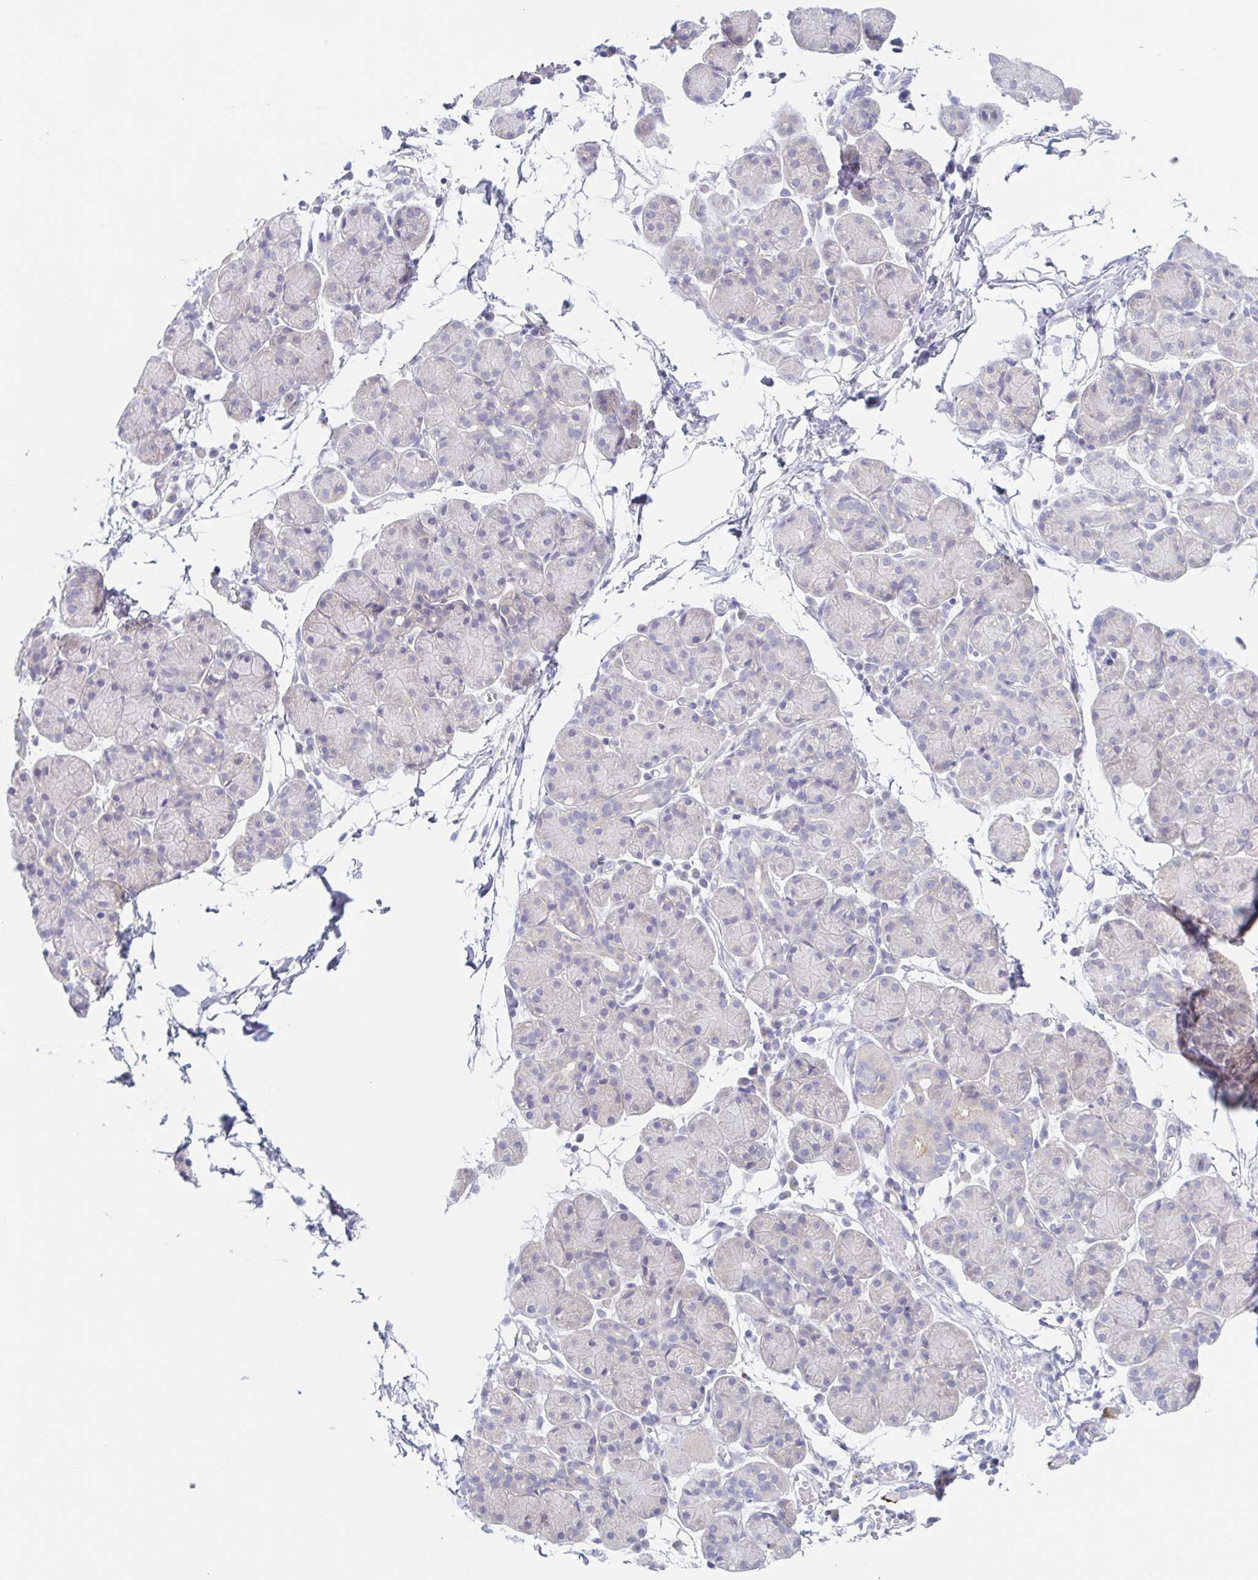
{"staining": {"intensity": "negative", "quantity": "none", "location": "none"}, "tissue": "salivary gland", "cell_type": "Glandular cells", "image_type": "normal", "snomed": [{"axis": "morphology", "description": "Normal tissue, NOS"}, {"axis": "morphology", "description": "Inflammation, NOS"}, {"axis": "topography", "description": "Lymph node"}, {"axis": "topography", "description": "Salivary gland"}], "caption": "Protein analysis of normal salivary gland demonstrates no significant positivity in glandular cells.", "gene": "HTR2A", "patient": {"sex": "male", "age": 3}}